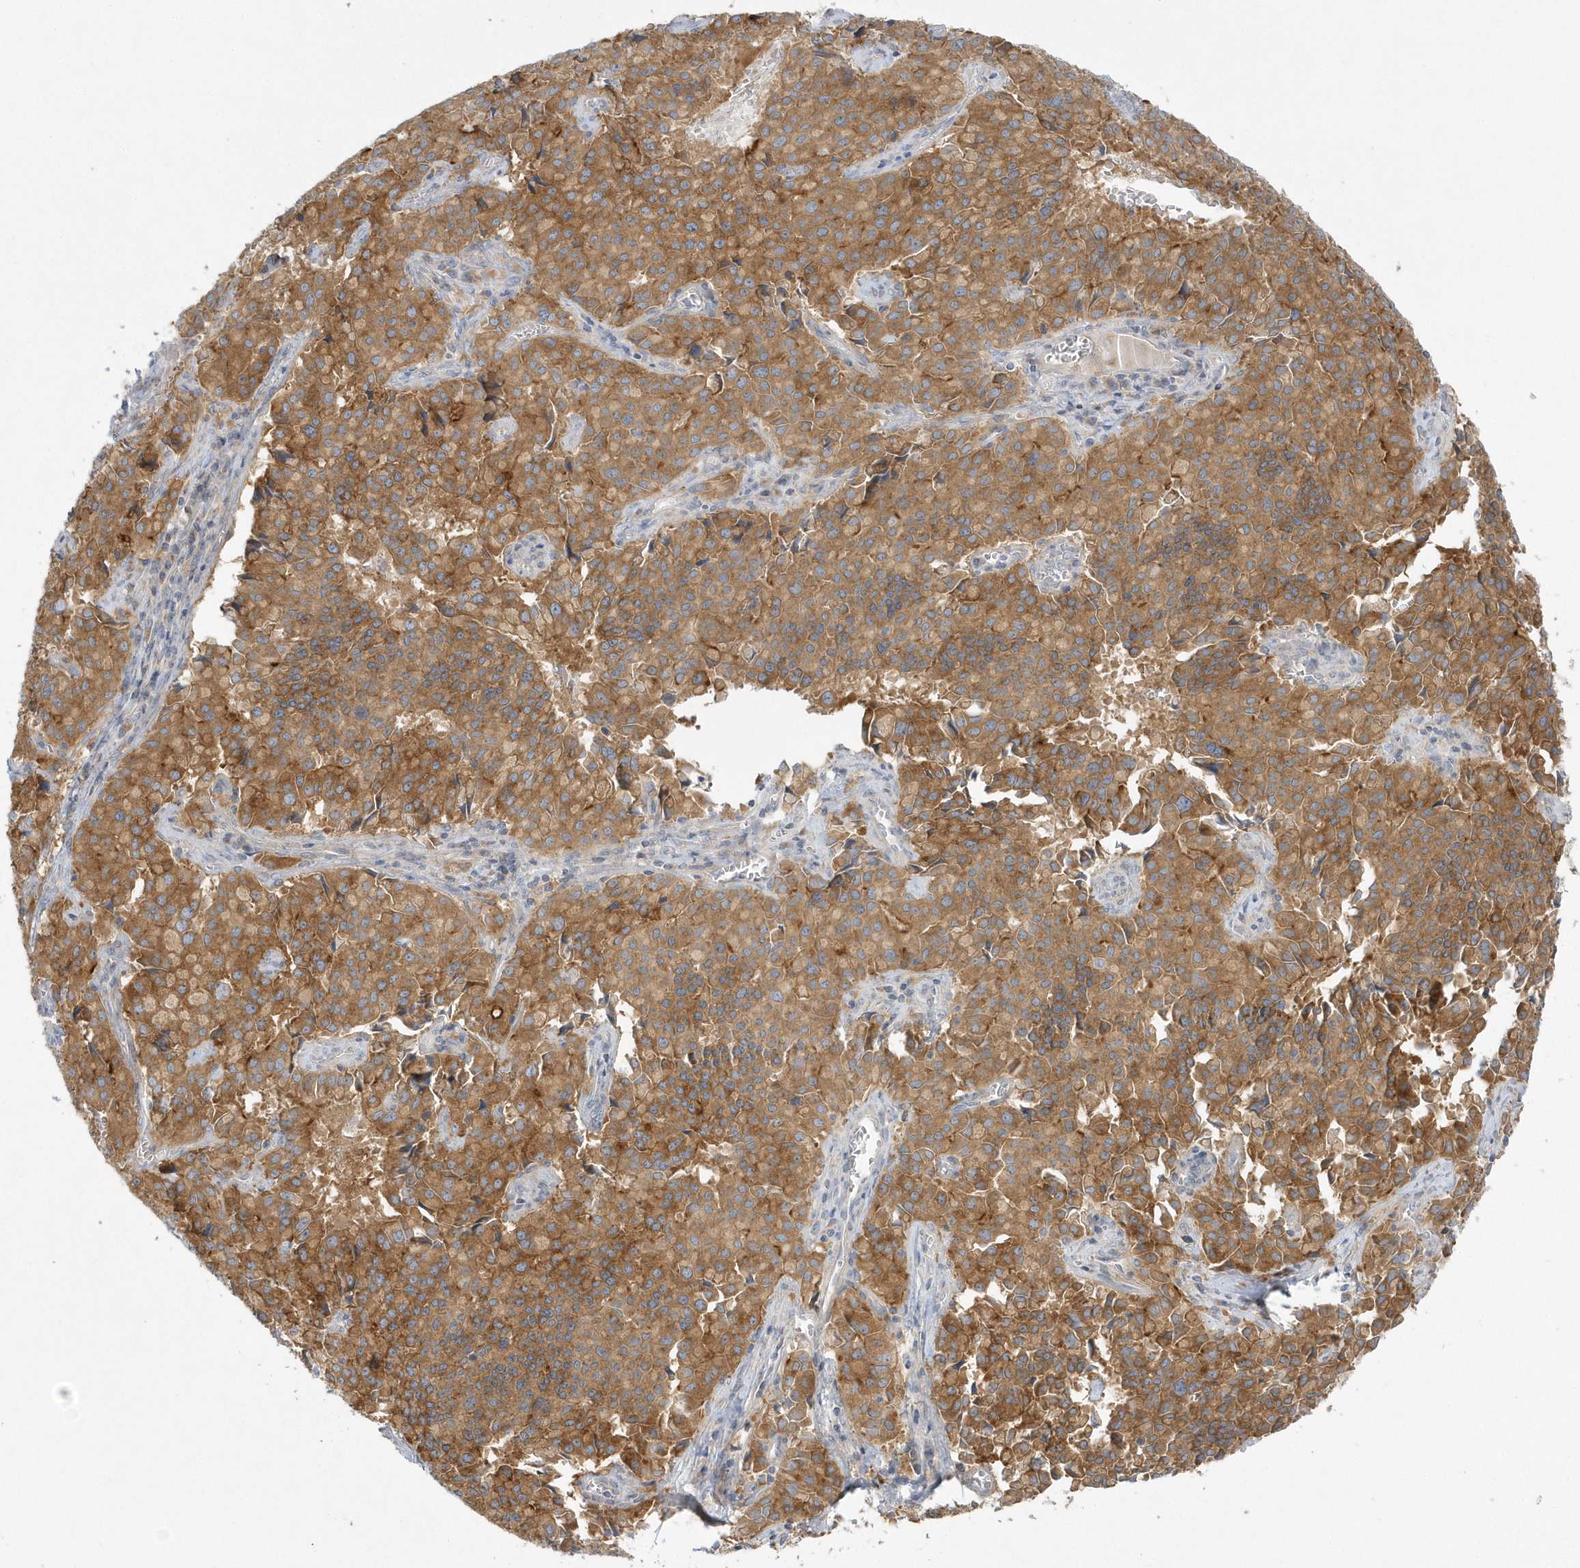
{"staining": {"intensity": "moderate", "quantity": ">75%", "location": "cytoplasmic/membranous"}, "tissue": "pancreatic cancer", "cell_type": "Tumor cells", "image_type": "cancer", "snomed": [{"axis": "morphology", "description": "Adenocarcinoma, NOS"}, {"axis": "topography", "description": "Pancreas"}], "caption": "Protein staining demonstrates moderate cytoplasmic/membranous staining in approximately >75% of tumor cells in adenocarcinoma (pancreatic). The staining was performed using DAB to visualize the protein expression in brown, while the nuclei were stained in blue with hematoxylin (Magnification: 20x).", "gene": "DNAJC18", "patient": {"sex": "male", "age": 65}}